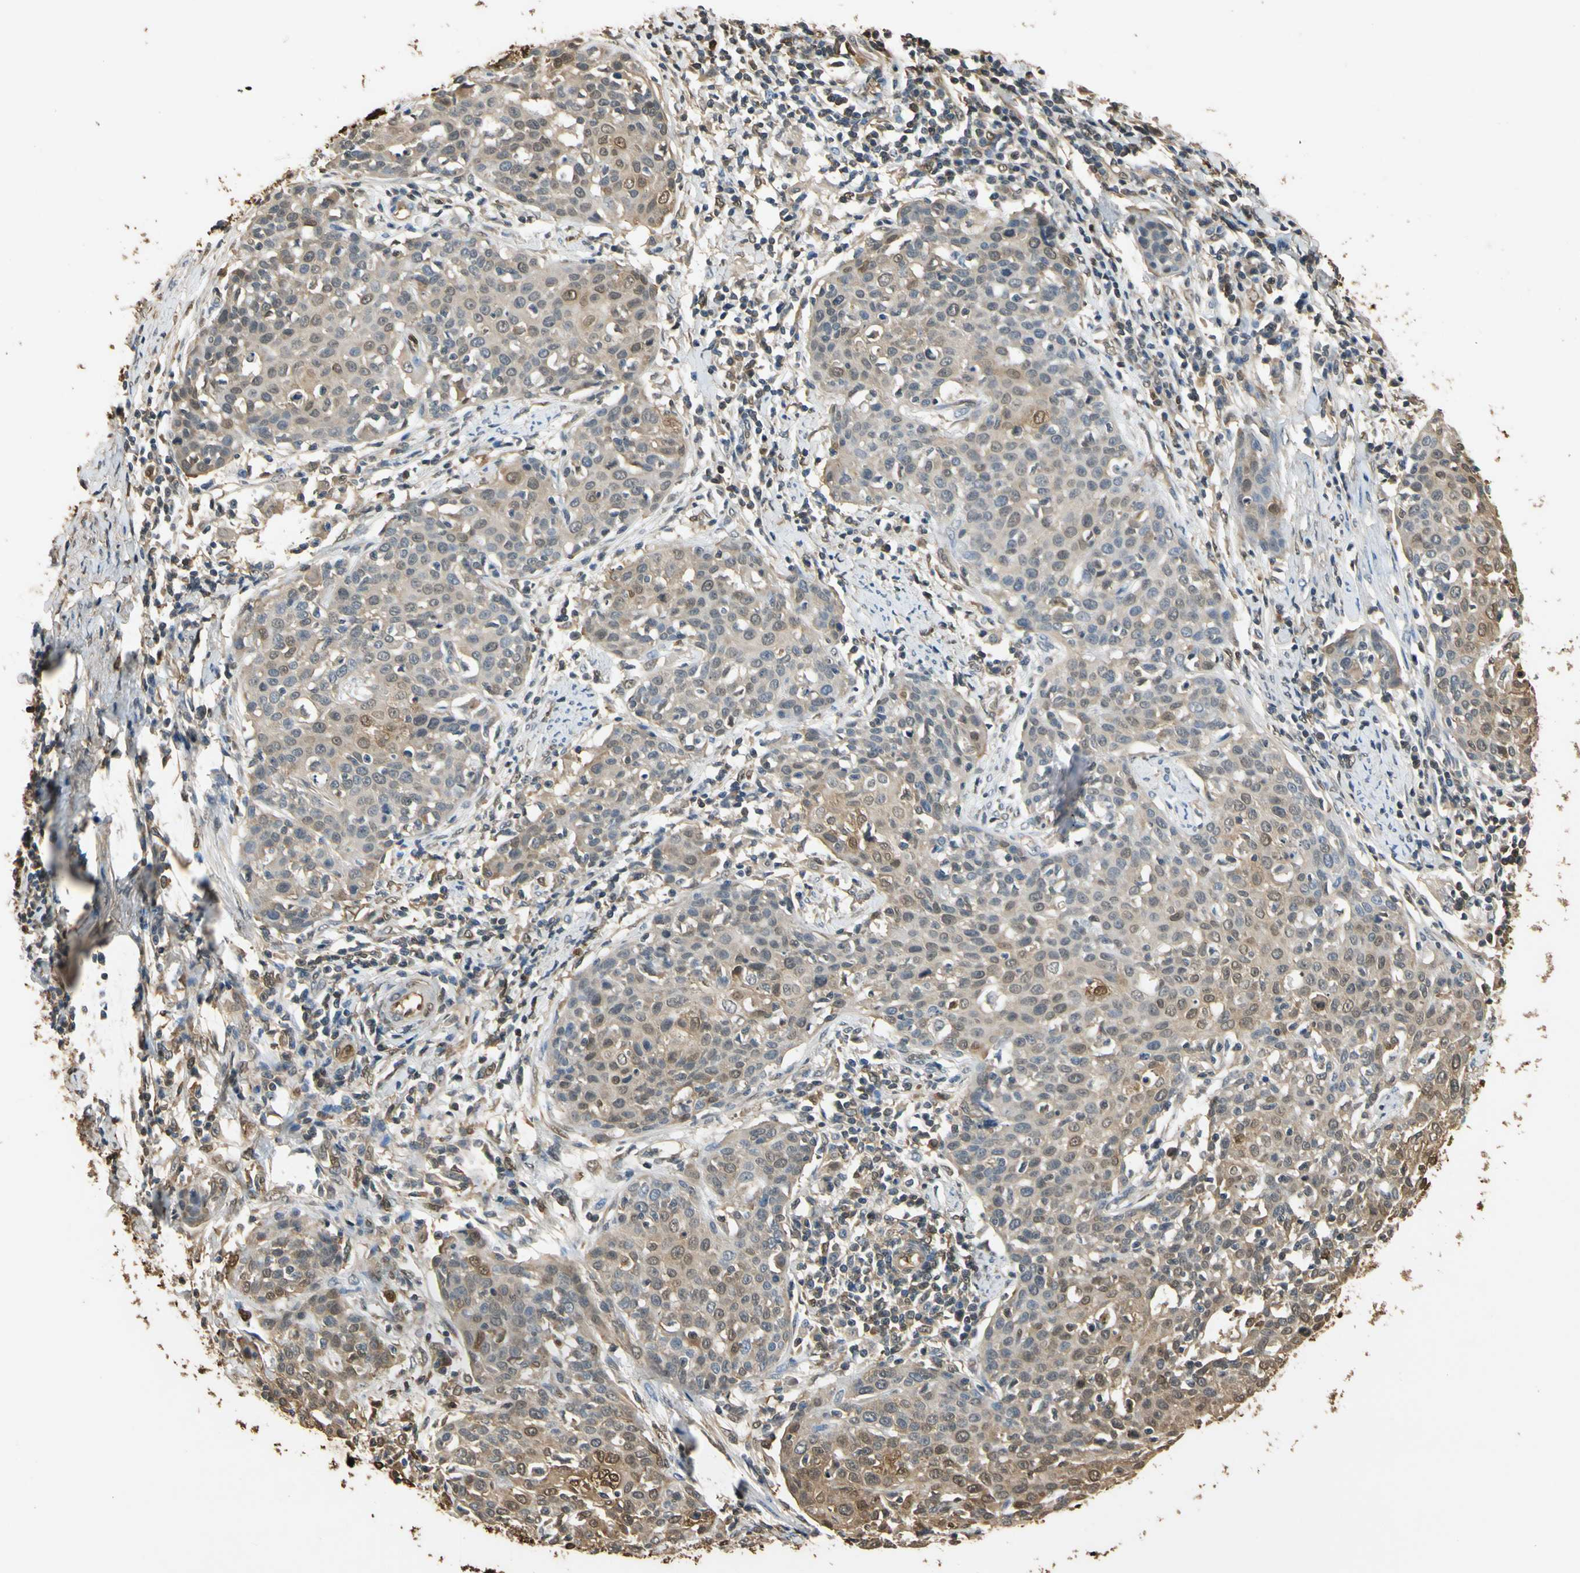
{"staining": {"intensity": "weak", "quantity": "25%-75%", "location": "cytoplasmic/membranous,nuclear"}, "tissue": "cervical cancer", "cell_type": "Tumor cells", "image_type": "cancer", "snomed": [{"axis": "morphology", "description": "Squamous cell carcinoma, NOS"}, {"axis": "topography", "description": "Cervix"}], "caption": "The image exhibits a brown stain indicating the presence of a protein in the cytoplasmic/membranous and nuclear of tumor cells in squamous cell carcinoma (cervical).", "gene": "S100A6", "patient": {"sex": "female", "age": 38}}